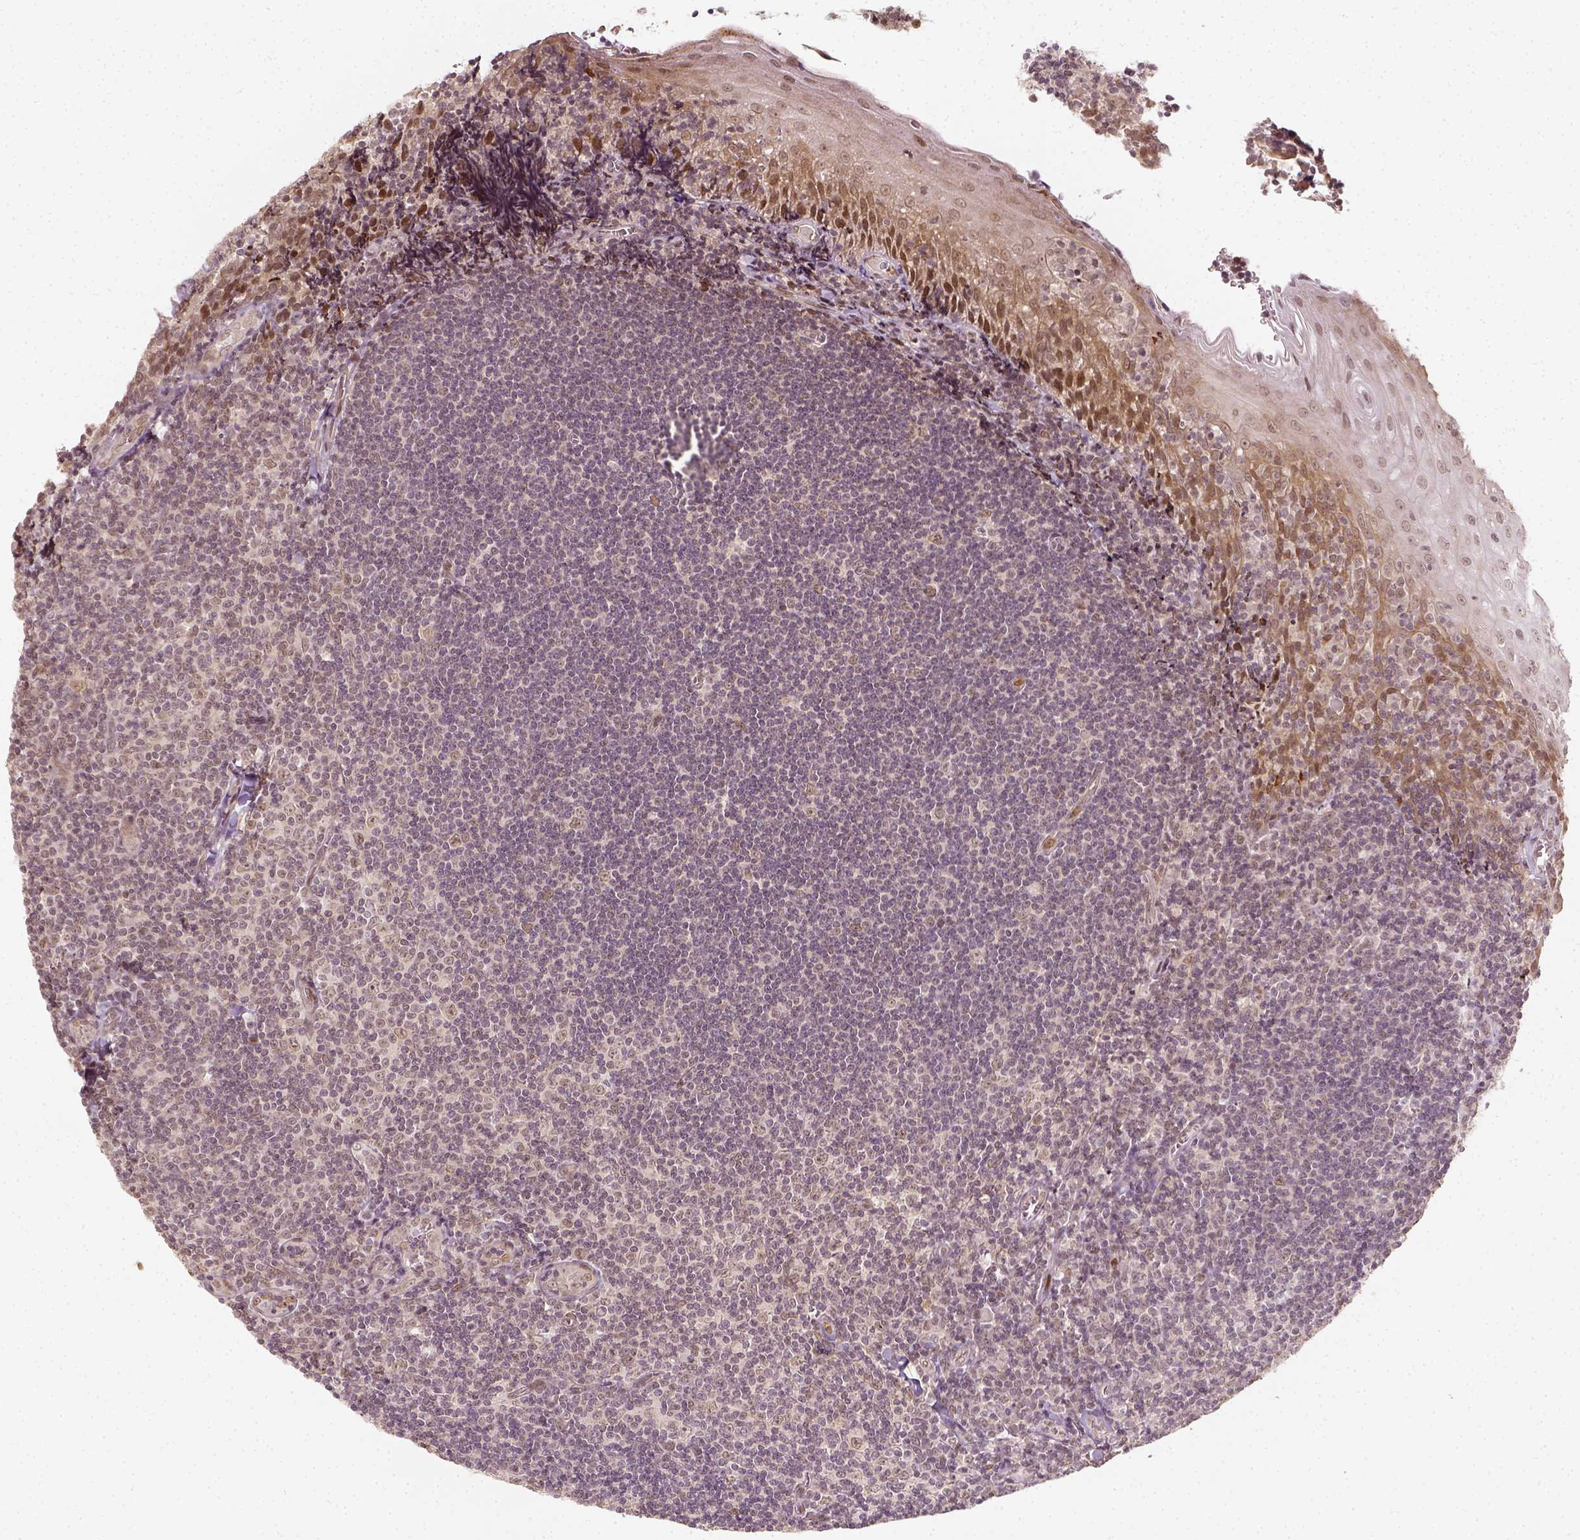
{"staining": {"intensity": "moderate", "quantity": "<25%", "location": "nuclear"}, "tissue": "tonsil", "cell_type": "Germinal center cells", "image_type": "normal", "snomed": [{"axis": "morphology", "description": "Normal tissue, NOS"}, {"axis": "morphology", "description": "Inflammation, NOS"}, {"axis": "topography", "description": "Tonsil"}], "caption": "Germinal center cells display moderate nuclear positivity in approximately <25% of cells in unremarkable tonsil. (Stains: DAB in brown, nuclei in blue, Microscopy: brightfield microscopy at high magnification).", "gene": "ZMAT3", "patient": {"sex": "female", "age": 31}}